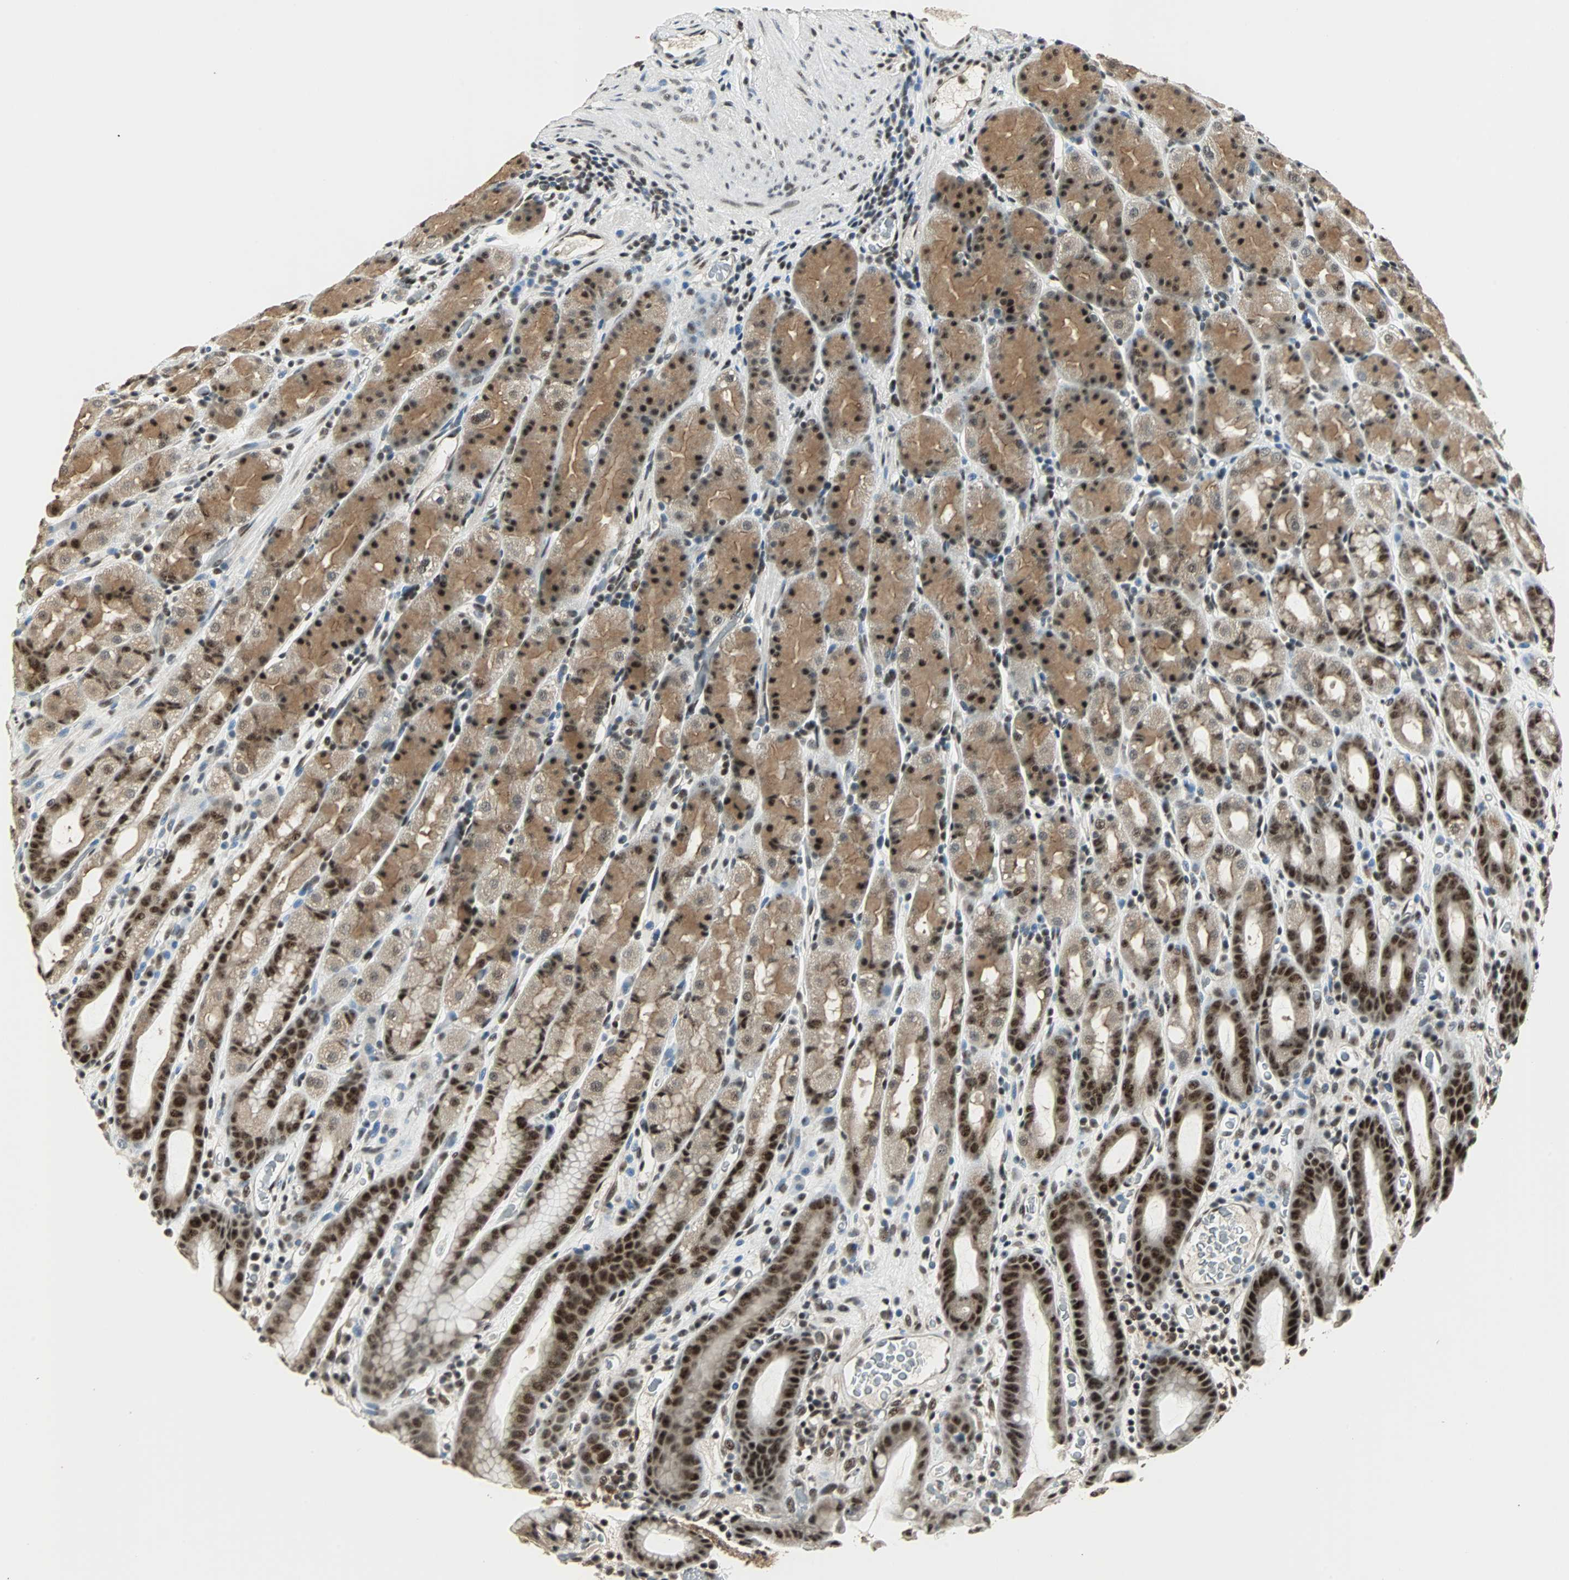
{"staining": {"intensity": "strong", "quantity": ">75%", "location": "cytoplasmic/membranous,nuclear"}, "tissue": "stomach", "cell_type": "Glandular cells", "image_type": "normal", "snomed": [{"axis": "morphology", "description": "Normal tissue, NOS"}, {"axis": "topography", "description": "Stomach, upper"}], "caption": "Unremarkable stomach was stained to show a protein in brown. There is high levels of strong cytoplasmic/membranous,nuclear expression in about >75% of glandular cells. (Brightfield microscopy of DAB IHC at high magnification).", "gene": "MED4", "patient": {"sex": "male", "age": 68}}